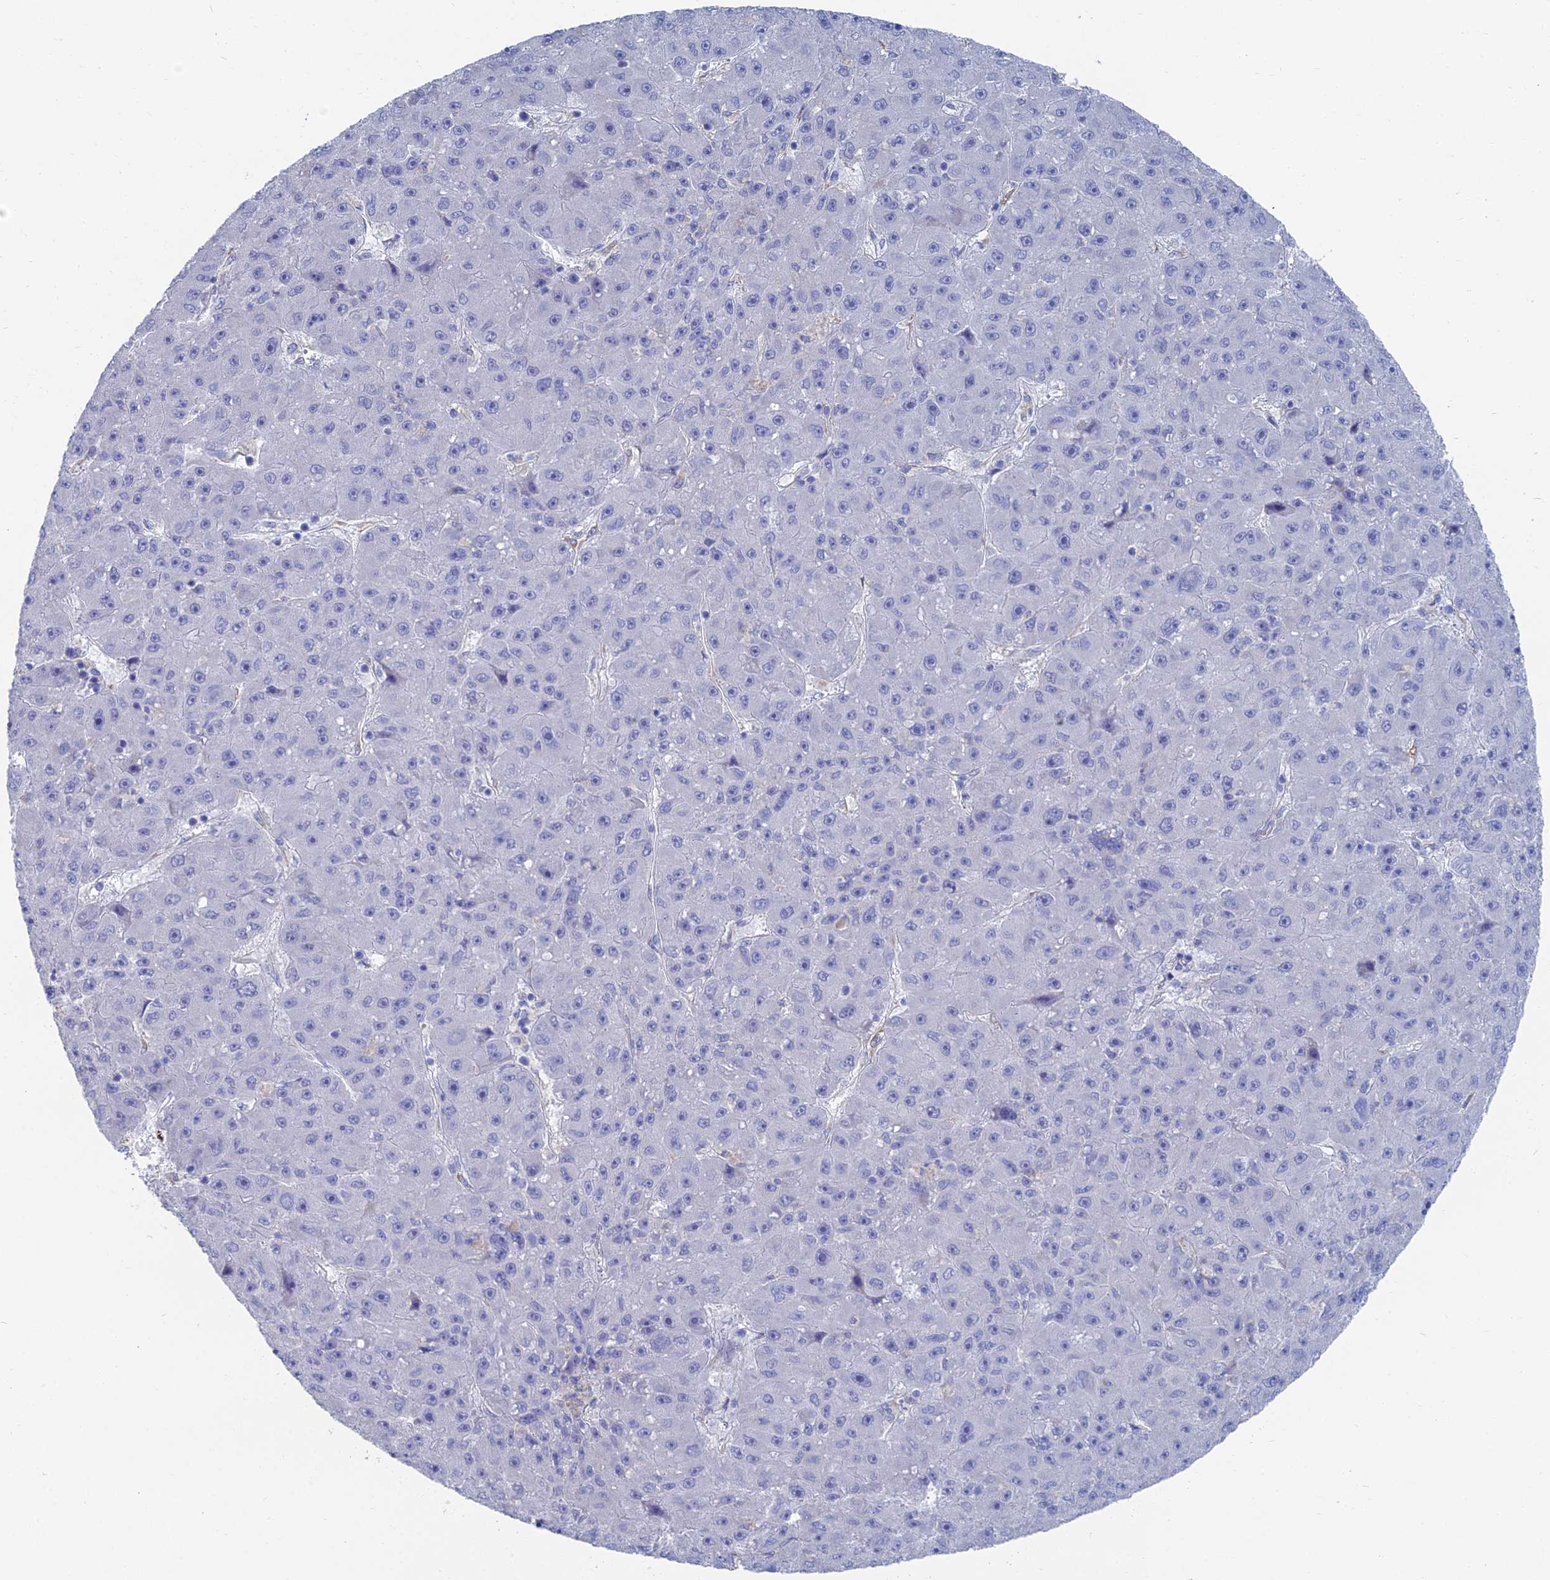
{"staining": {"intensity": "negative", "quantity": "none", "location": "none"}, "tissue": "liver cancer", "cell_type": "Tumor cells", "image_type": "cancer", "snomed": [{"axis": "morphology", "description": "Carcinoma, Hepatocellular, NOS"}, {"axis": "topography", "description": "Liver"}], "caption": "Immunohistochemical staining of human liver cancer reveals no significant staining in tumor cells.", "gene": "TNNT3", "patient": {"sex": "male", "age": 67}}